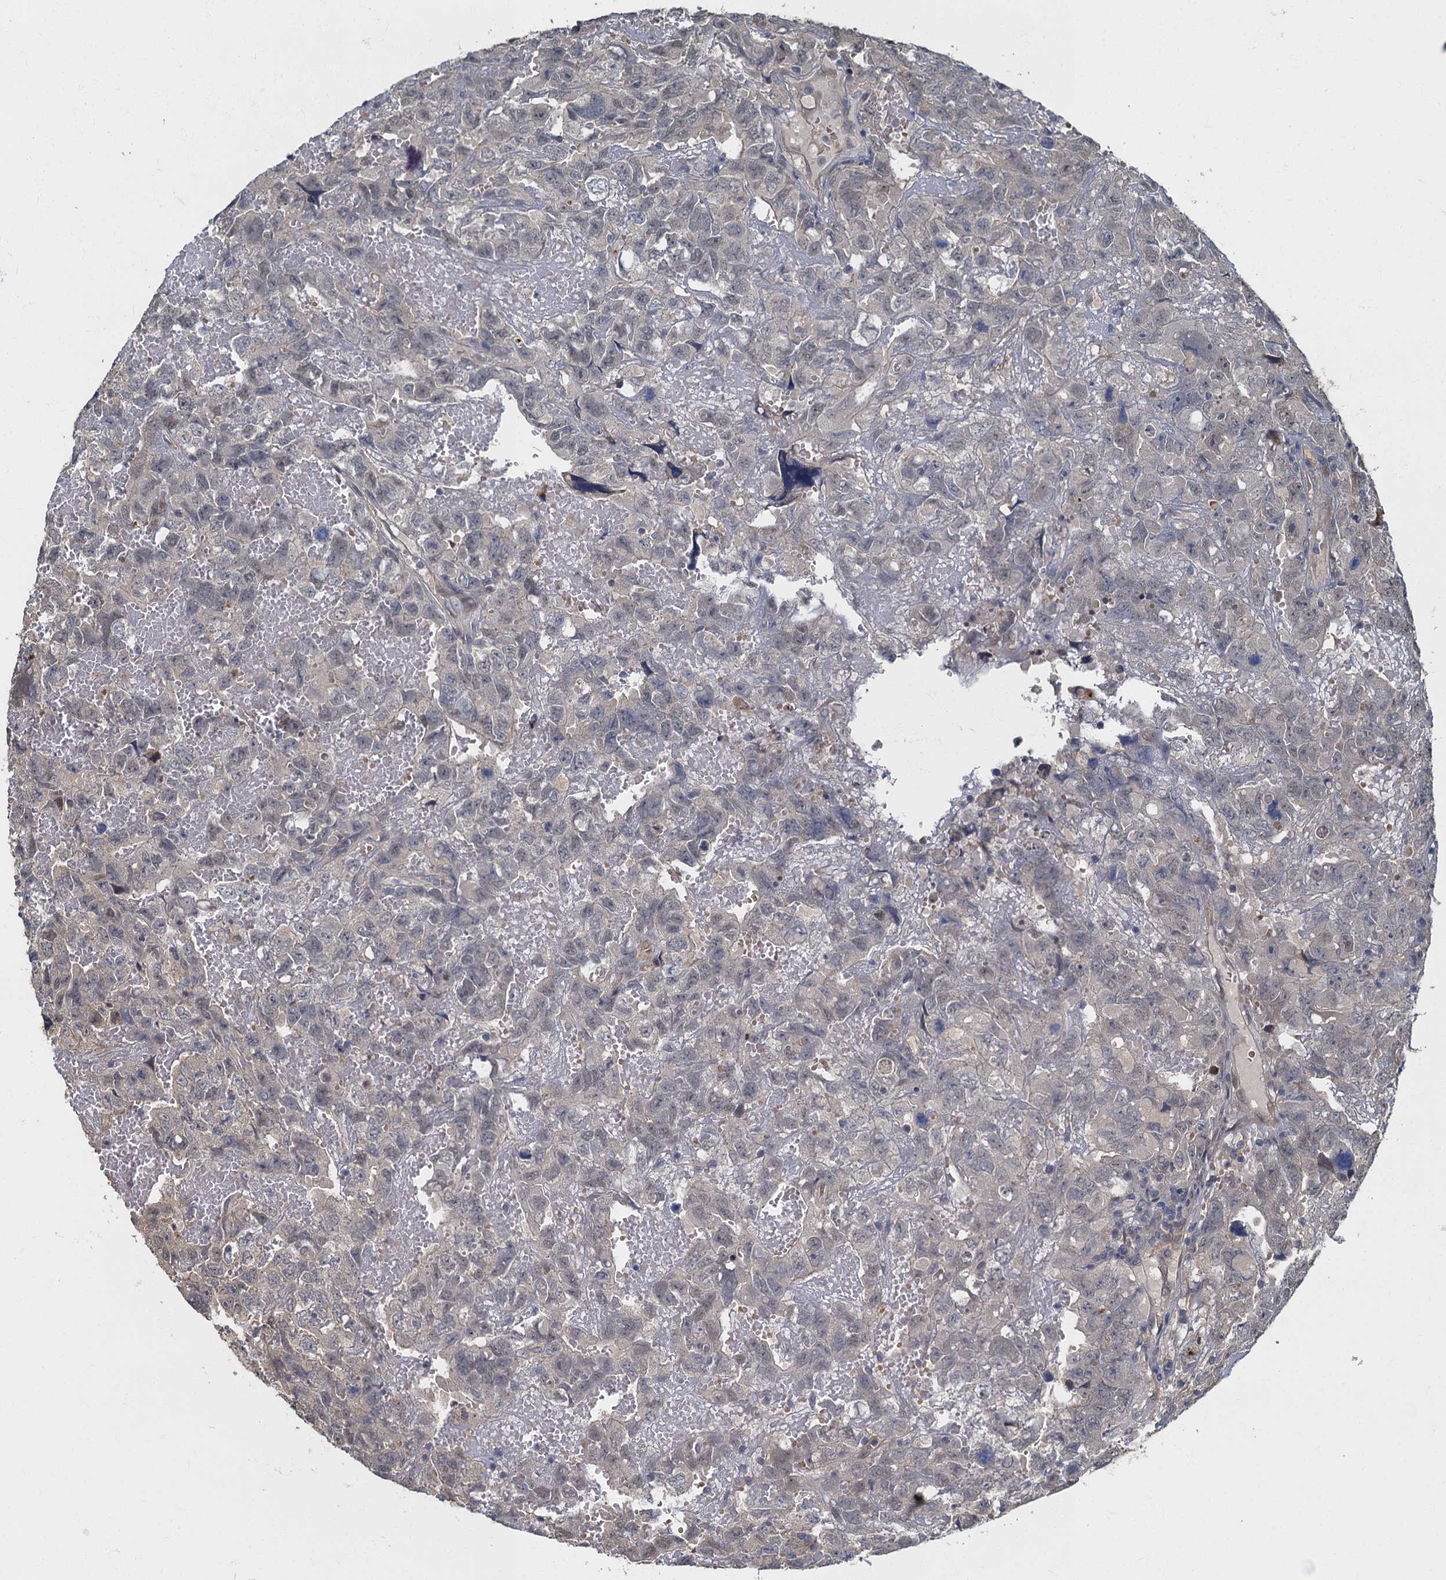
{"staining": {"intensity": "negative", "quantity": "none", "location": "none"}, "tissue": "testis cancer", "cell_type": "Tumor cells", "image_type": "cancer", "snomed": [{"axis": "morphology", "description": "Carcinoma, Embryonal, NOS"}, {"axis": "topography", "description": "Testis"}], "caption": "Human embryonal carcinoma (testis) stained for a protein using IHC shows no expression in tumor cells.", "gene": "TBCK", "patient": {"sex": "male", "age": 45}}